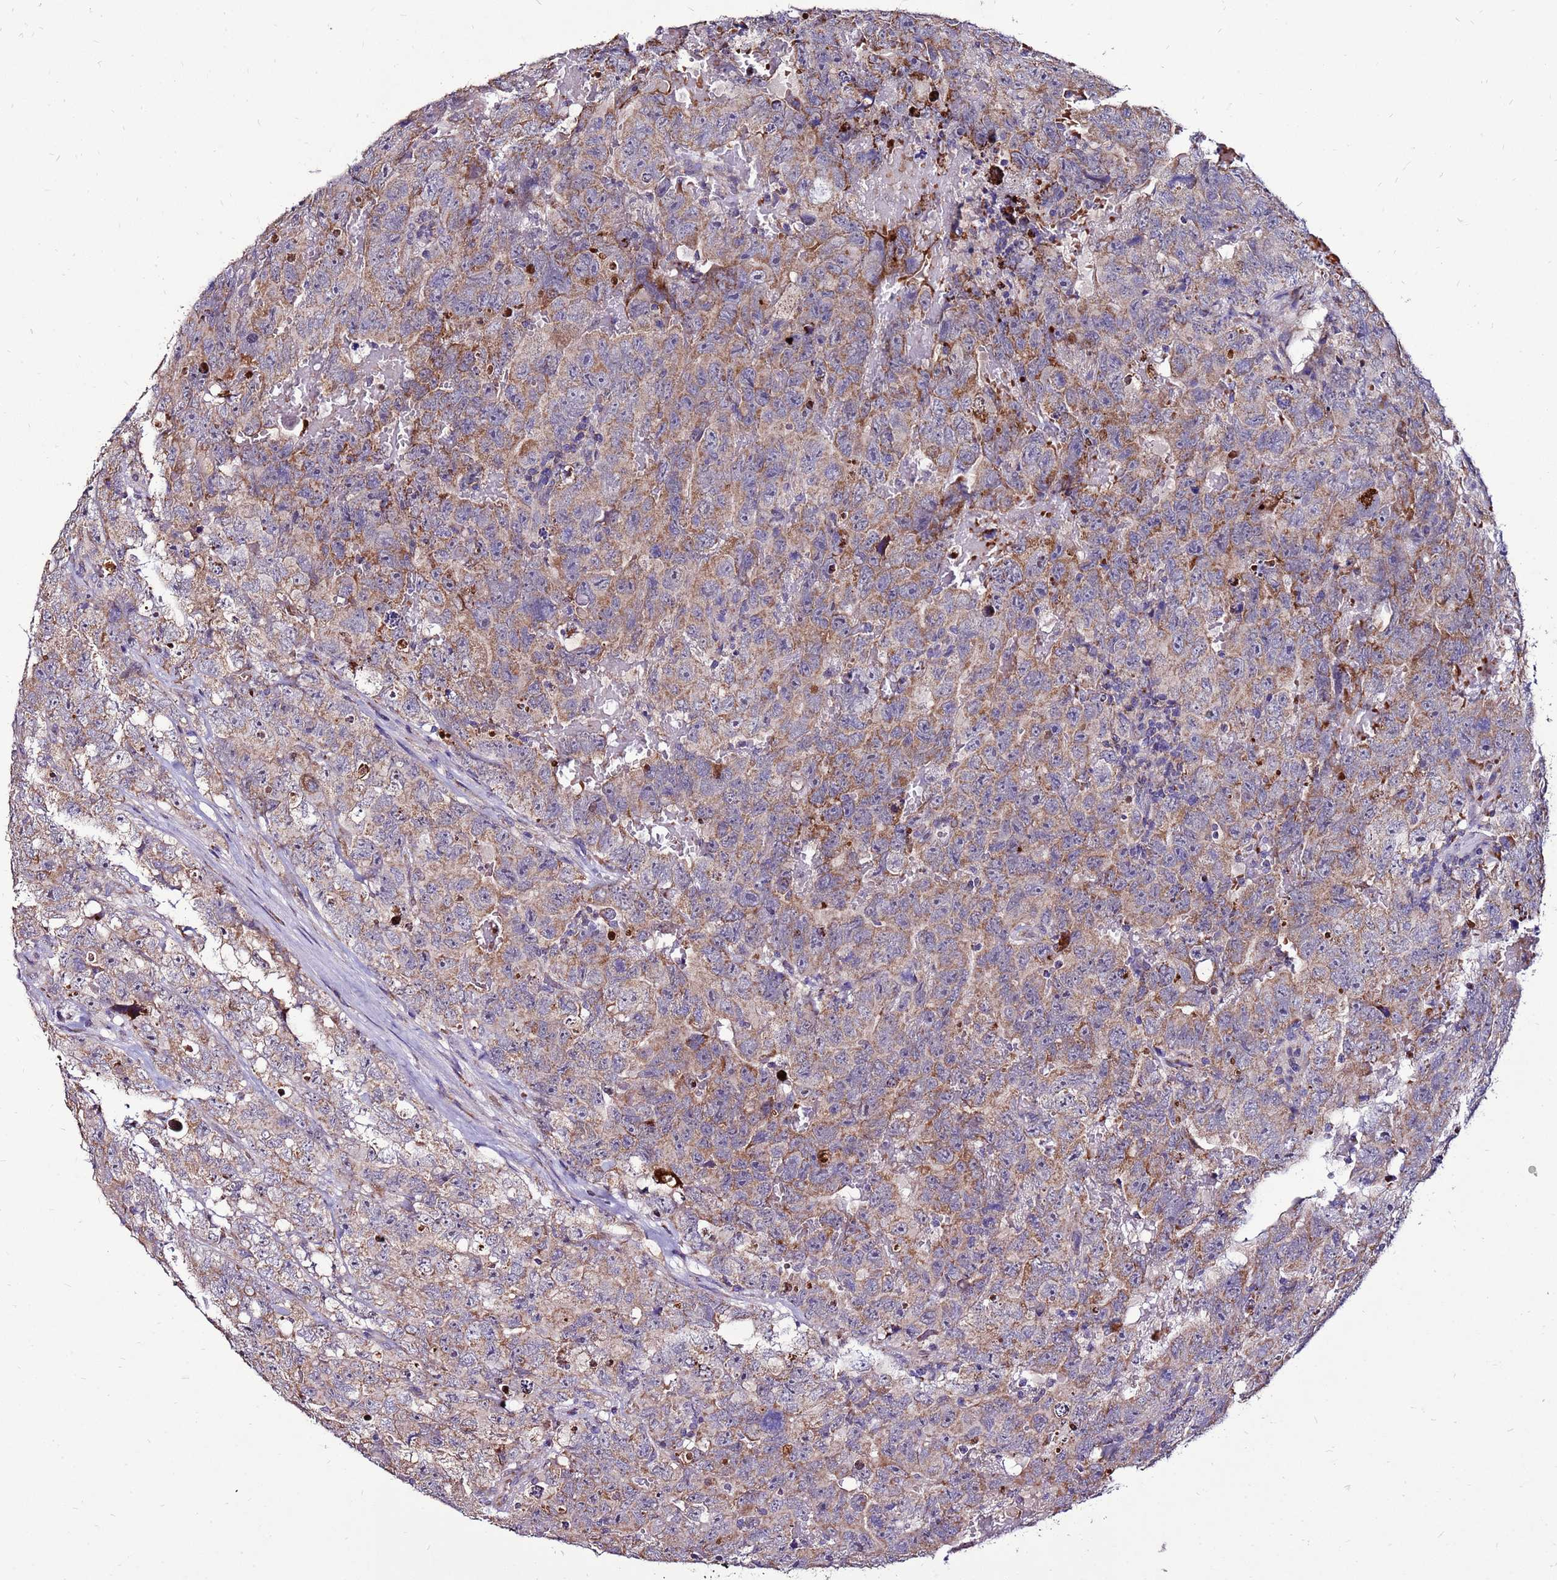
{"staining": {"intensity": "moderate", "quantity": ">75%", "location": "cytoplasmic/membranous"}, "tissue": "testis cancer", "cell_type": "Tumor cells", "image_type": "cancer", "snomed": [{"axis": "morphology", "description": "Carcinoma, Embryonal, NOS"}, {"axis": "topography", "description": "Testis"}], "caption": "Immunohistochemistry (IHC) (DAB (3,3'-diaminobenzidine)) staining of testis cancer reveals moderate cytoplasmic/membranous protein expression in about >75% of tumor cells. The staining is performed using DAB brown chromogen to label protein expression. The nuclei are counter-stained blue using hematoxylin.", "gene": "SPSB3", "patient": {"sex": "male", "age": 45}}